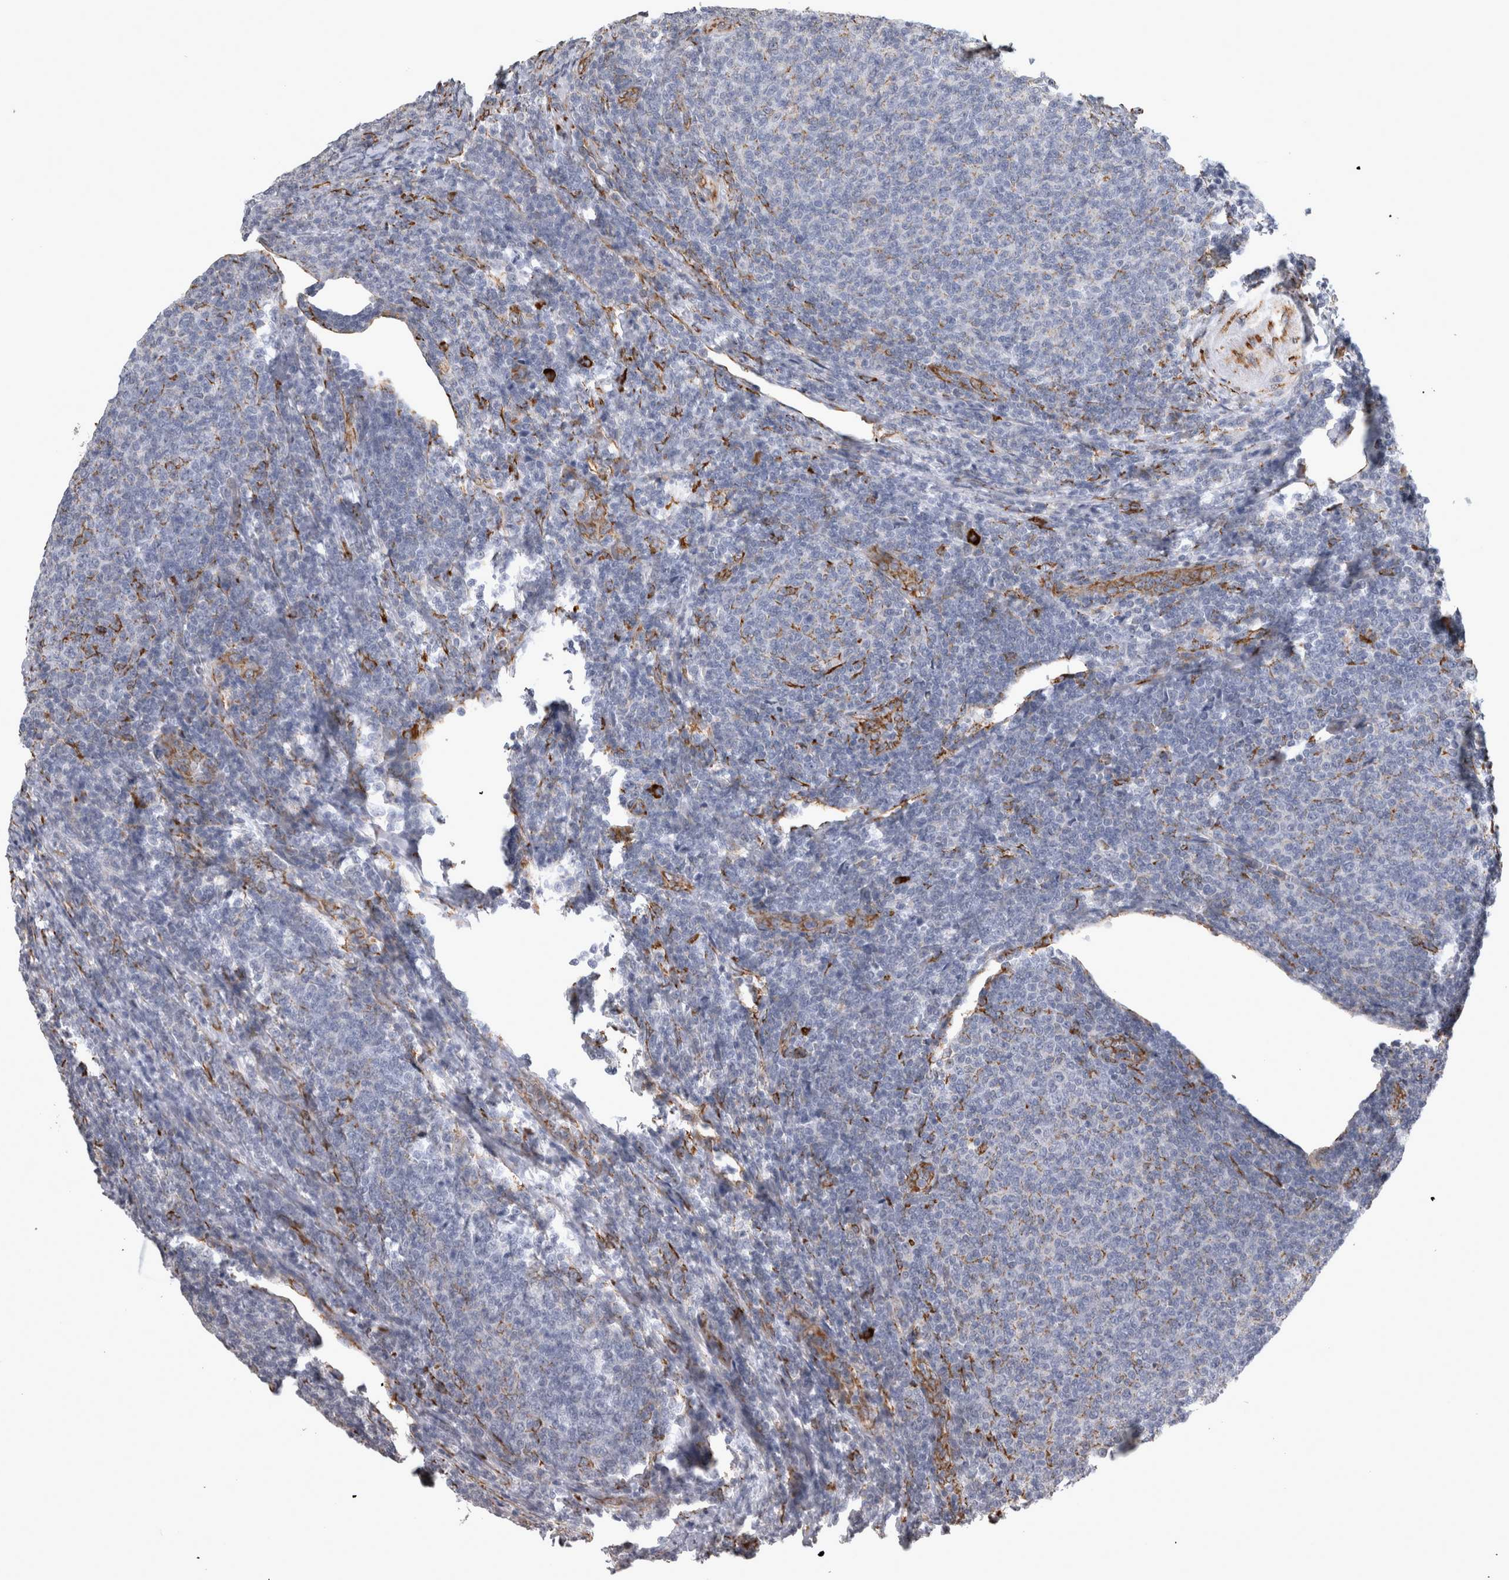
{"staining": {"intensity": "negative", "quantity": "none", "location": "none"}, "tissue": "lymphoma", "cell_type": "Tumor cells", "image_type": "cancer", "snomed": [{"axis": "morphology", "description": "Malignant lymphoma, non-Hodgkin's type, Low grade"}, {"axis": "topography", "description": "Lymph node"}], "caption": "Malignant lymphoma, non-Hodgkin's type (low-grade) was stained to show a protein in brown. There is no significant positivity in tumor cells.", "gene": "FHIP2B", "patient": {"sex": "male", "age": 66}}